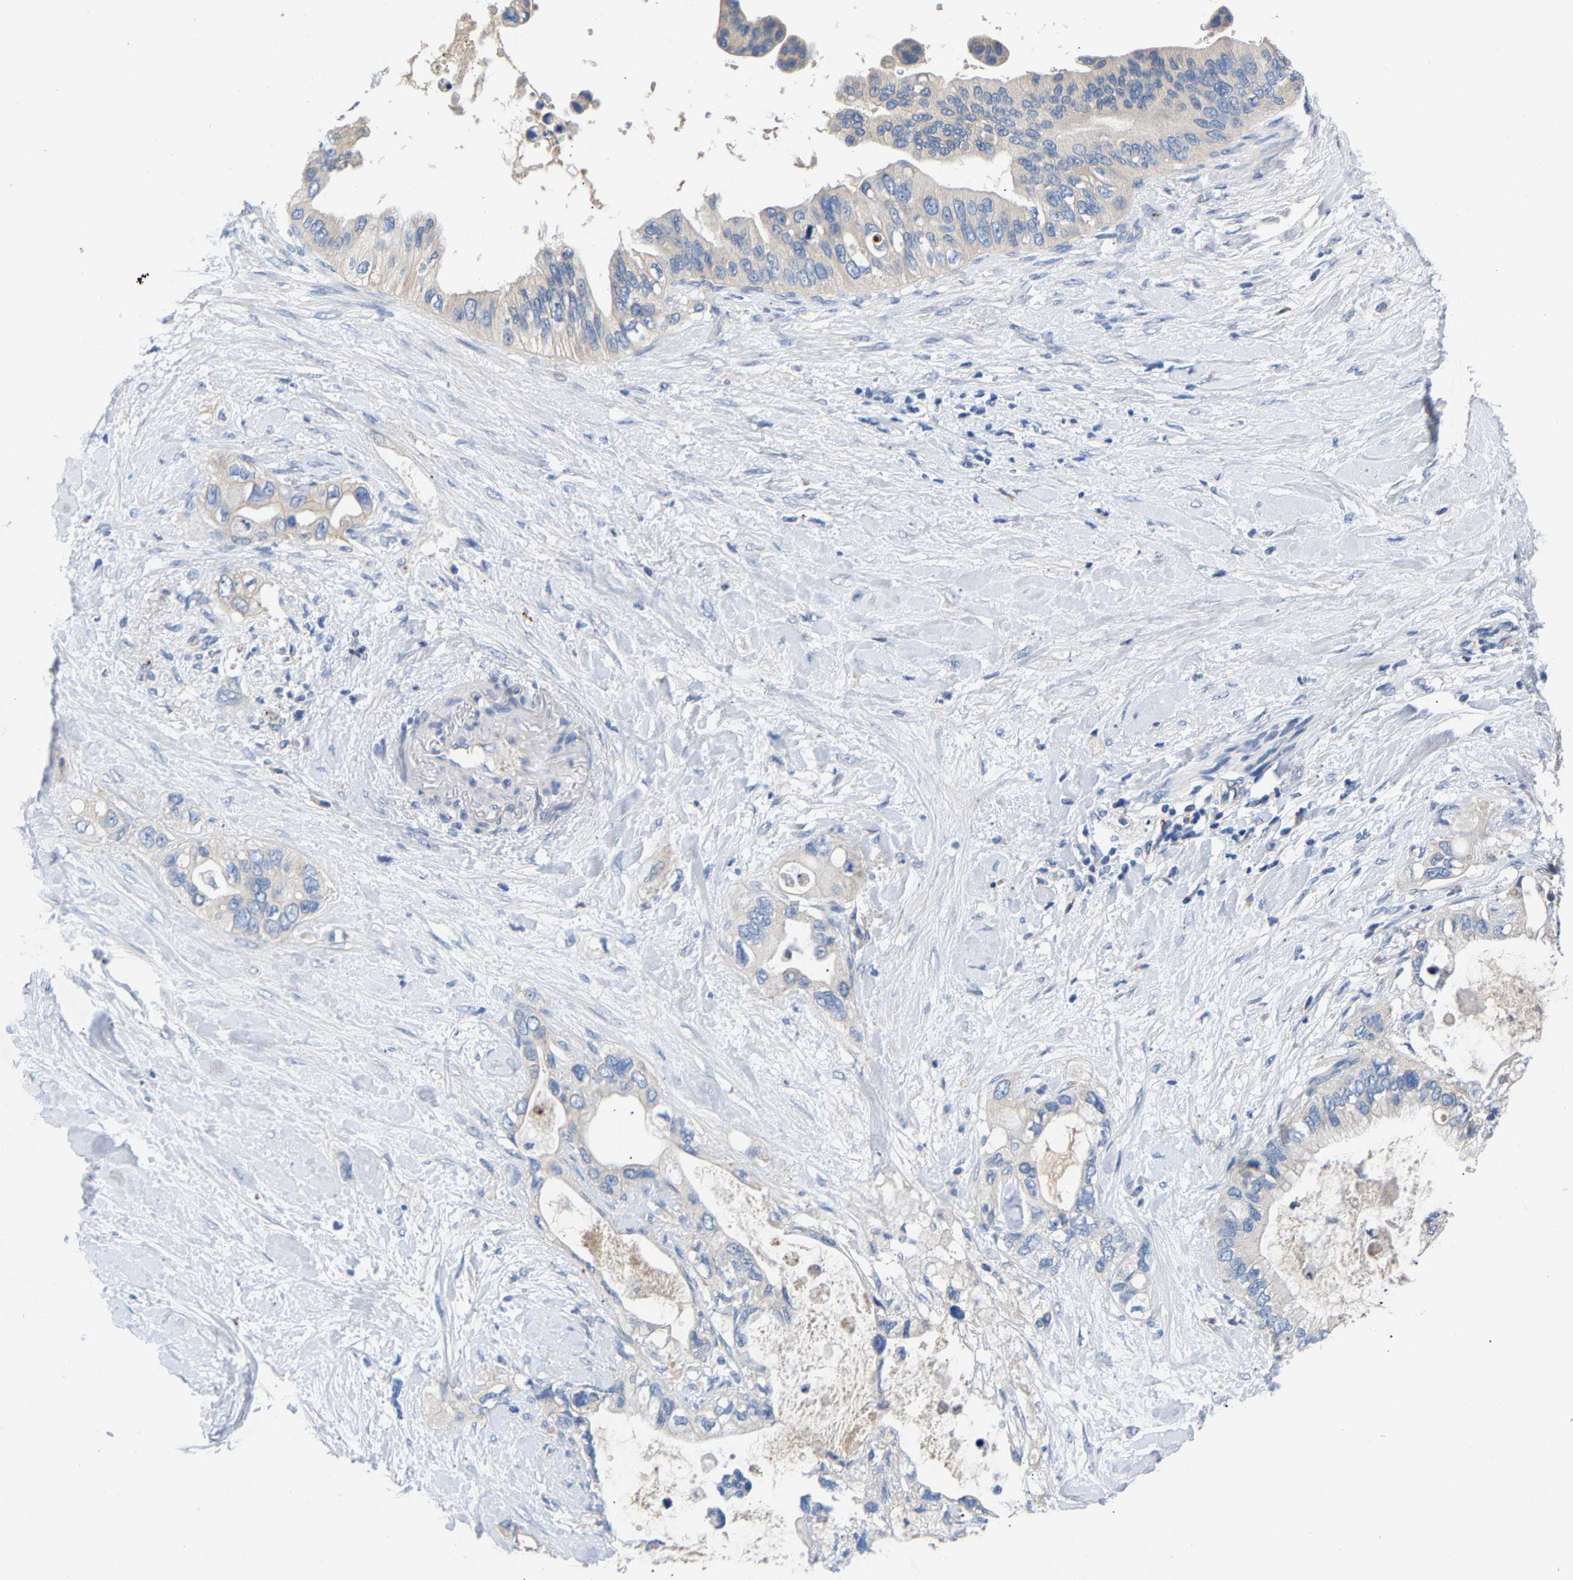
{"staining": {"intensity": "negative", "quantity": "none", "location": "none"}, "tissue": "pancreatic cancer", "cell_type": "Tumor cells", "image_type": "cancer", "snomed": [{"axis": "morphology", "description": "Adenocarcinoma, NOS"}, {"axis": "topography", "description": "Pancreas"}], "caption": "This is an immunohistochemistry (IHC) micrograph of pancreatic cancer. There is no staining in tumor cells.", "gene": "CCDC171", "patient": {"sex": "female", "age": 56}}